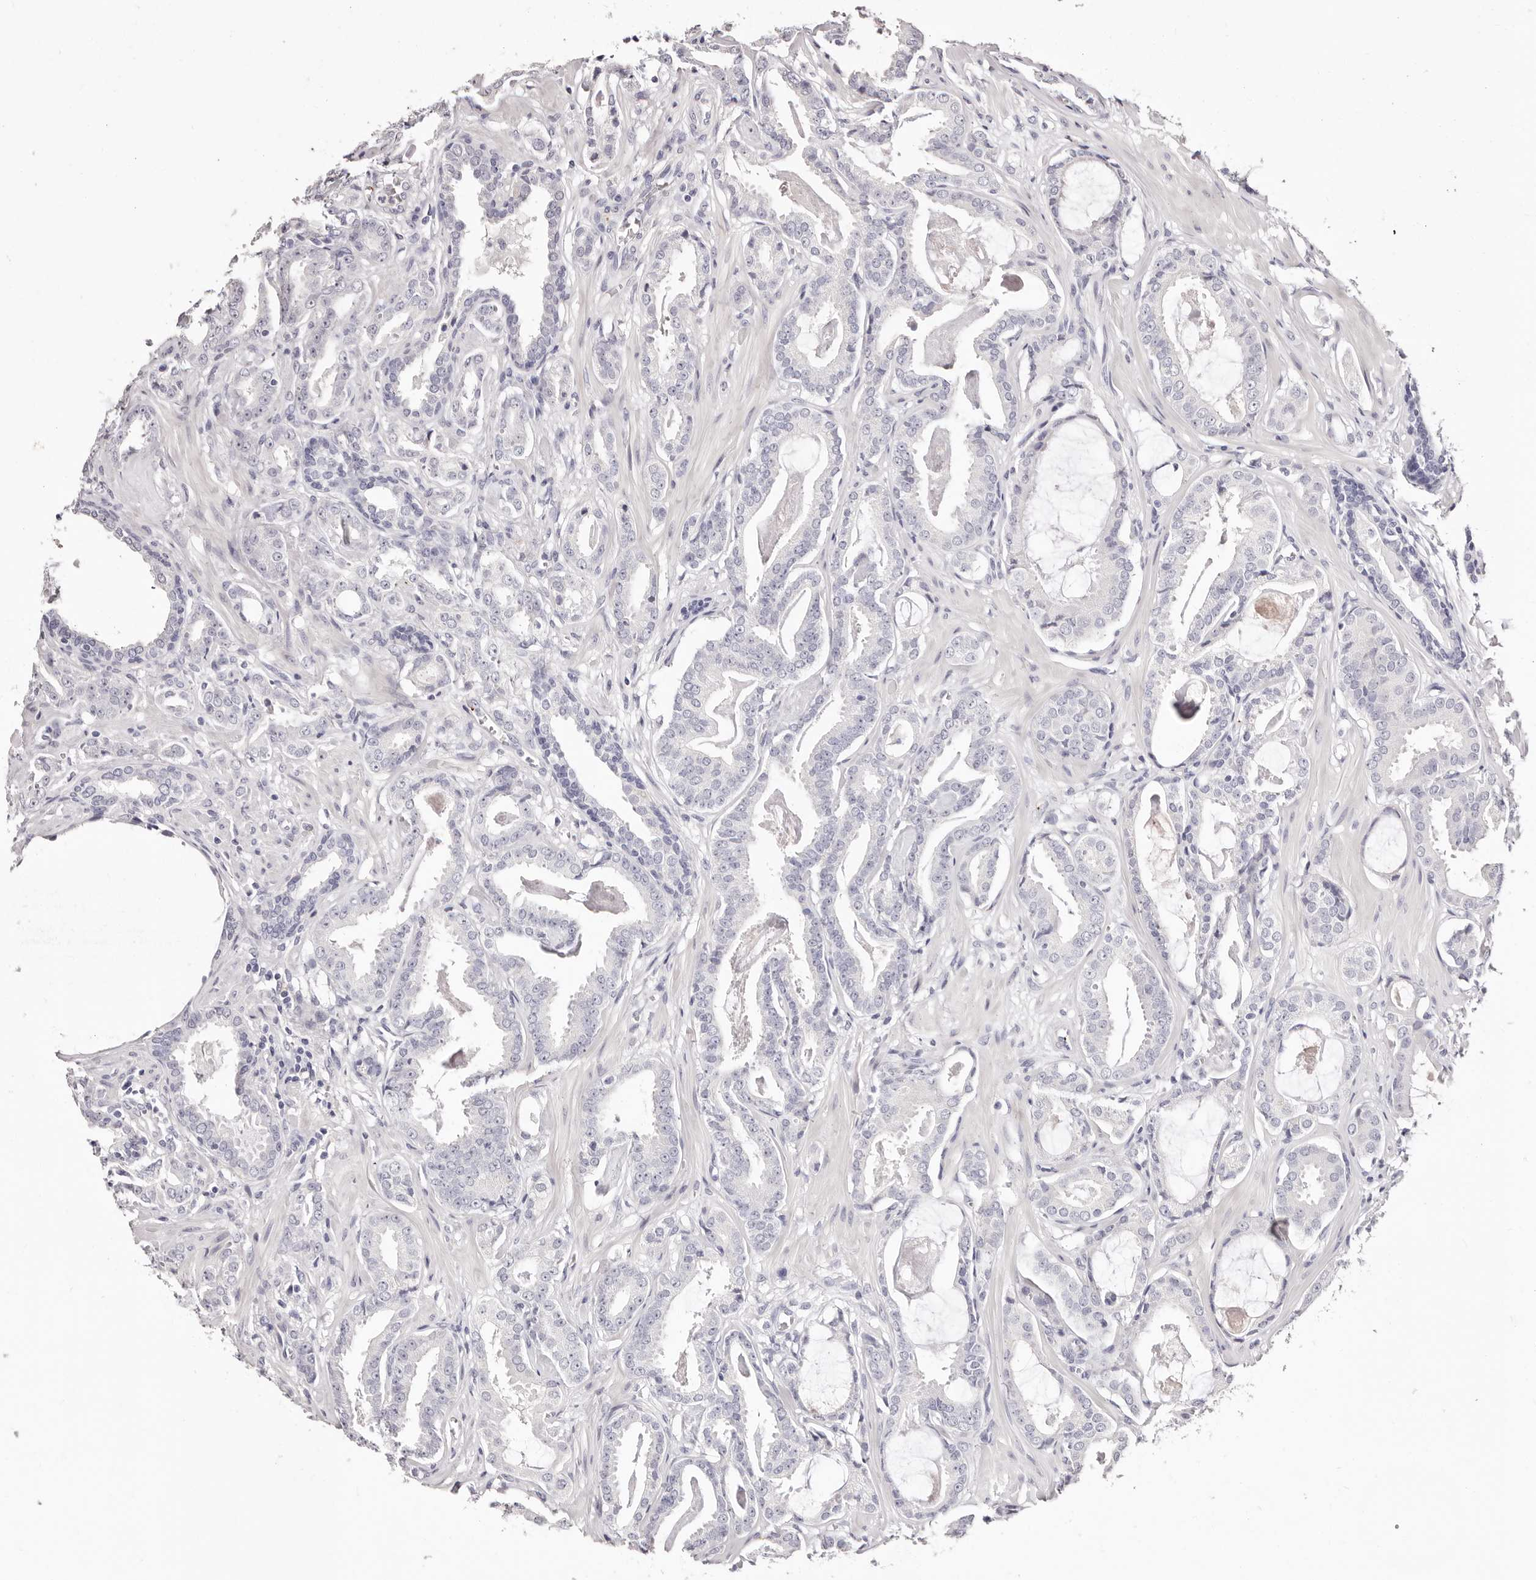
{"staining": {"intensity": "negative", "quantity": "none", "location": "none"}, "tissue": "prostate cancer", "cell_type": "Tumor cells", "image_type": "cancer", "snomed": [{"axis": "morphology", "description": "Adenocarcinoma, Low grade"}, {"axis": "topography", "description": "Prostate"}], "caption": "Adenocarcinoma (low-grade) (prostate) stained for a protein using immunohistochemistry reveals no staining tumor cells.", "gene": "PF4", "patient": {"sex": "male", "age": 53}}